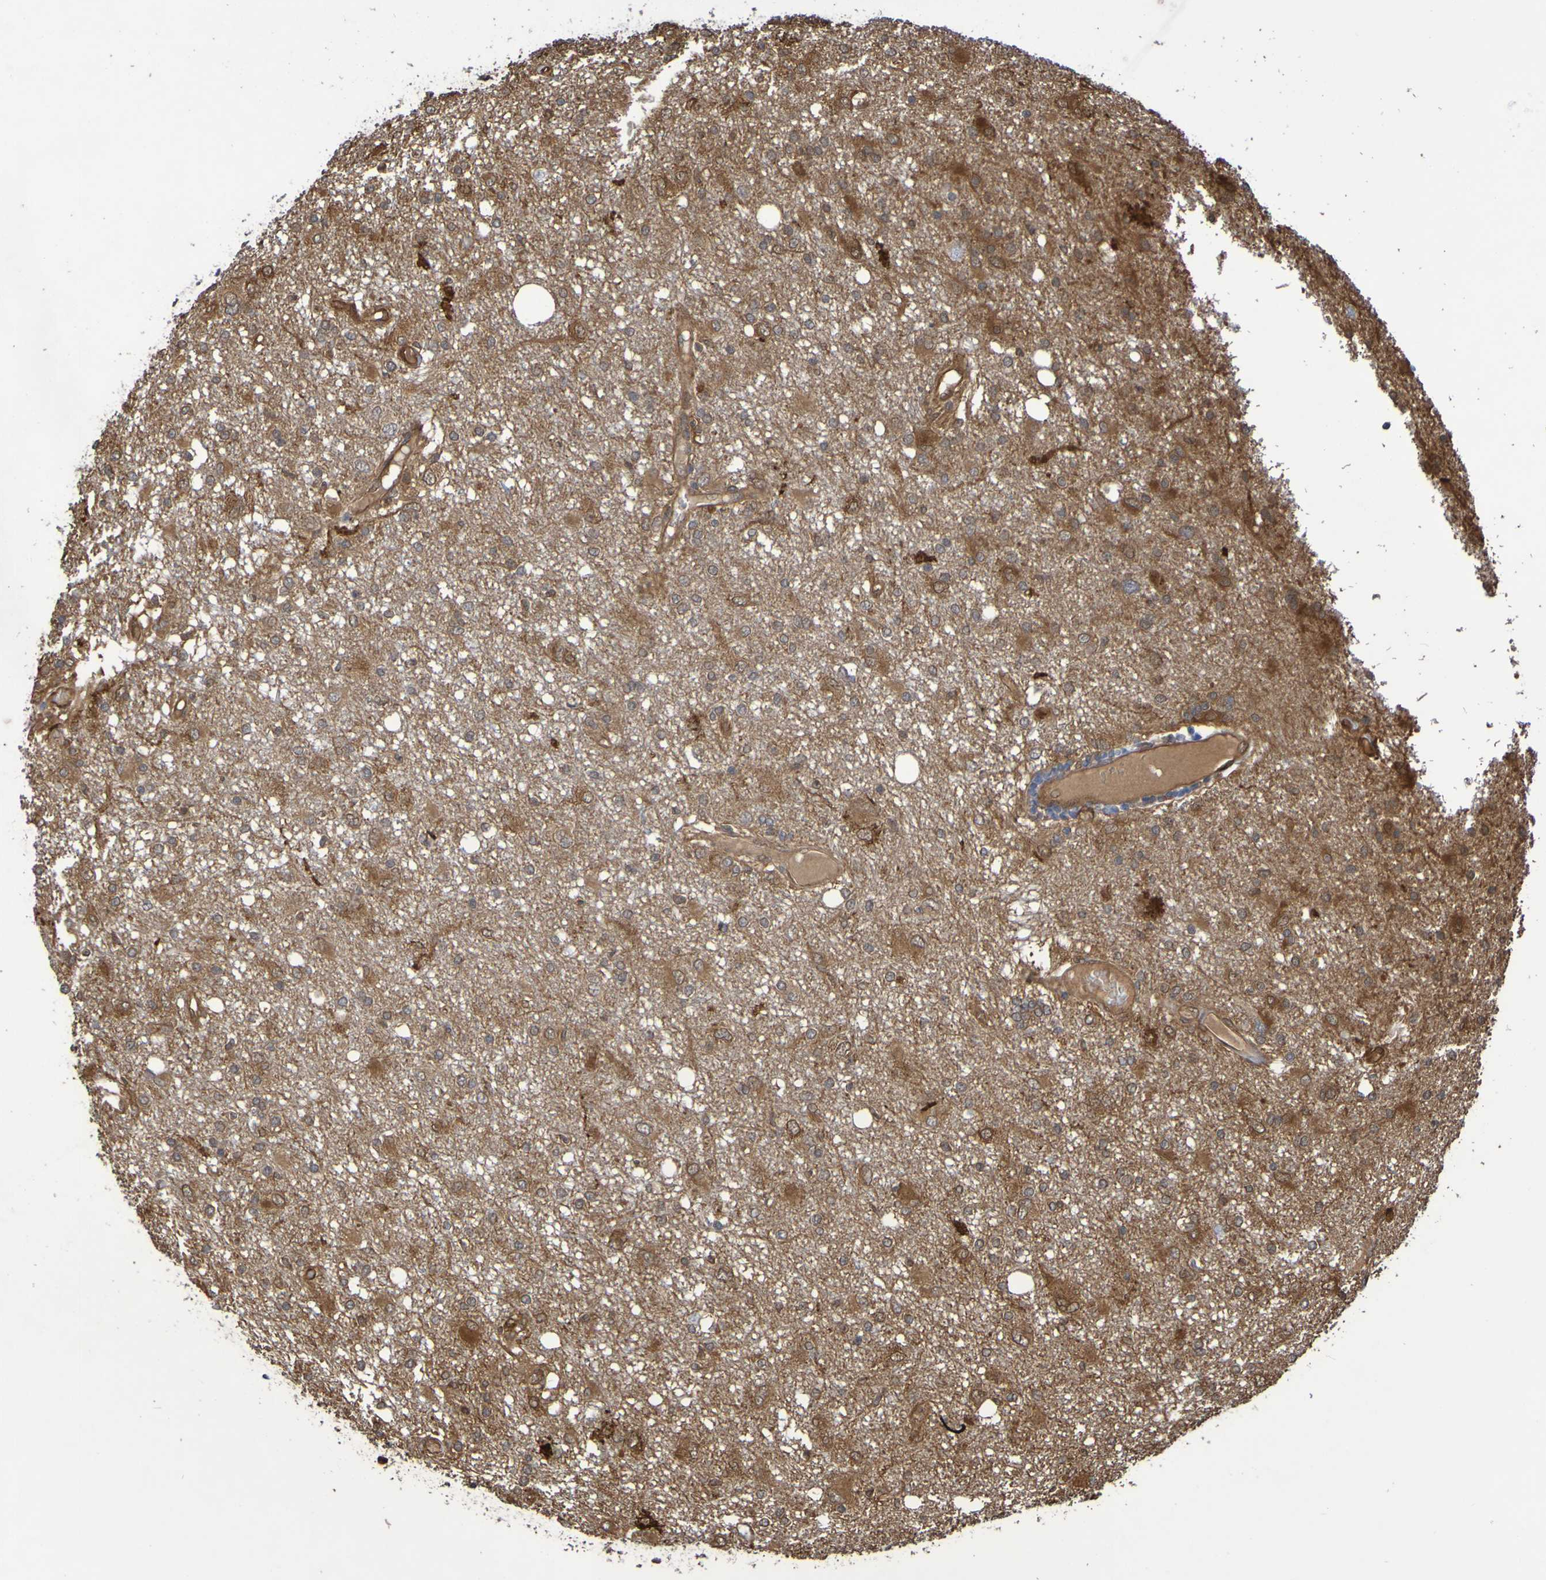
{"staining": {"intensity": "moderate", "quantity": ">75%", "location": "cytoplasmic/membranous"}, "tissue": "glioma", "cell_type": "Tumor cells", "image_type": "cancer", "snomed": [{"axis": "morphology", "description": "Glioma, malignant, High grade"}, {"axis": "topography", "description": "Brain"}], "caption": "IHC of human malignant glioma (high-grade) demonstrates medium levels of moderate cytoplasmic/membranous expression in about >75% of tumor cells.", "gene": "SERPINB6", "patient": {"sex": "female", "age": 59}}